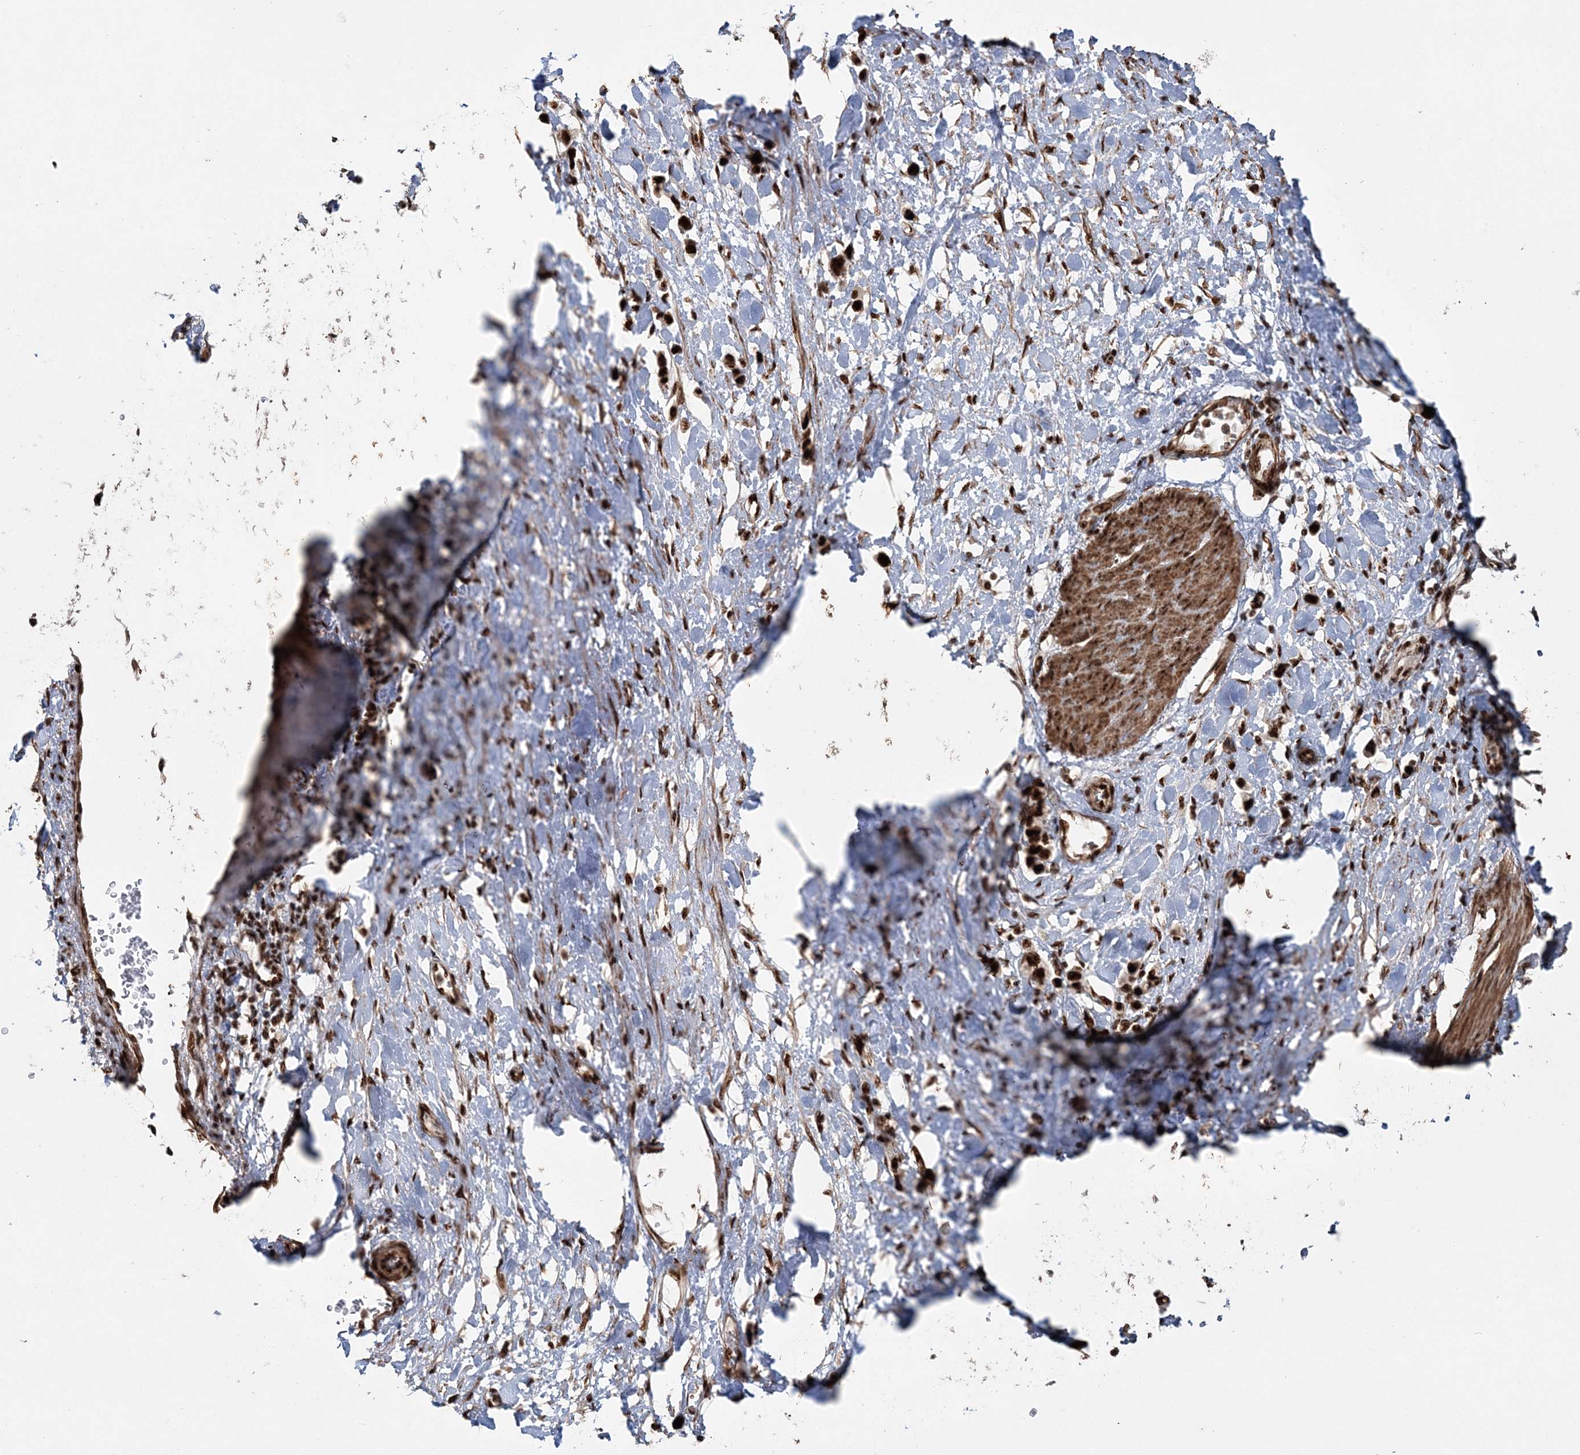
{"staining": {"intensity": "strong", "quantity": ">75%", "location": "nuclear"}, "tissue": "stomach cancer", "cell_type": "Tumor cells", "image_type": "cancer", "snomed": [{"axis": "morphology", "description": "Adenocarcinoma, NOS"}, {"axis": "topography", "description": "Stomach"}], "caption": "Immunohistochemistry (IHC) photomicrograph of neoplastic tissue: human stomach adenocarcinoma stained using immunohistochemistry shows high levels of strong protein expression localized specifically in the nuclear of tumor cells, appearing as a nuclear brown color.", "gene": "EXOSC8", "patient": {"sex": "female", "age": 65}}